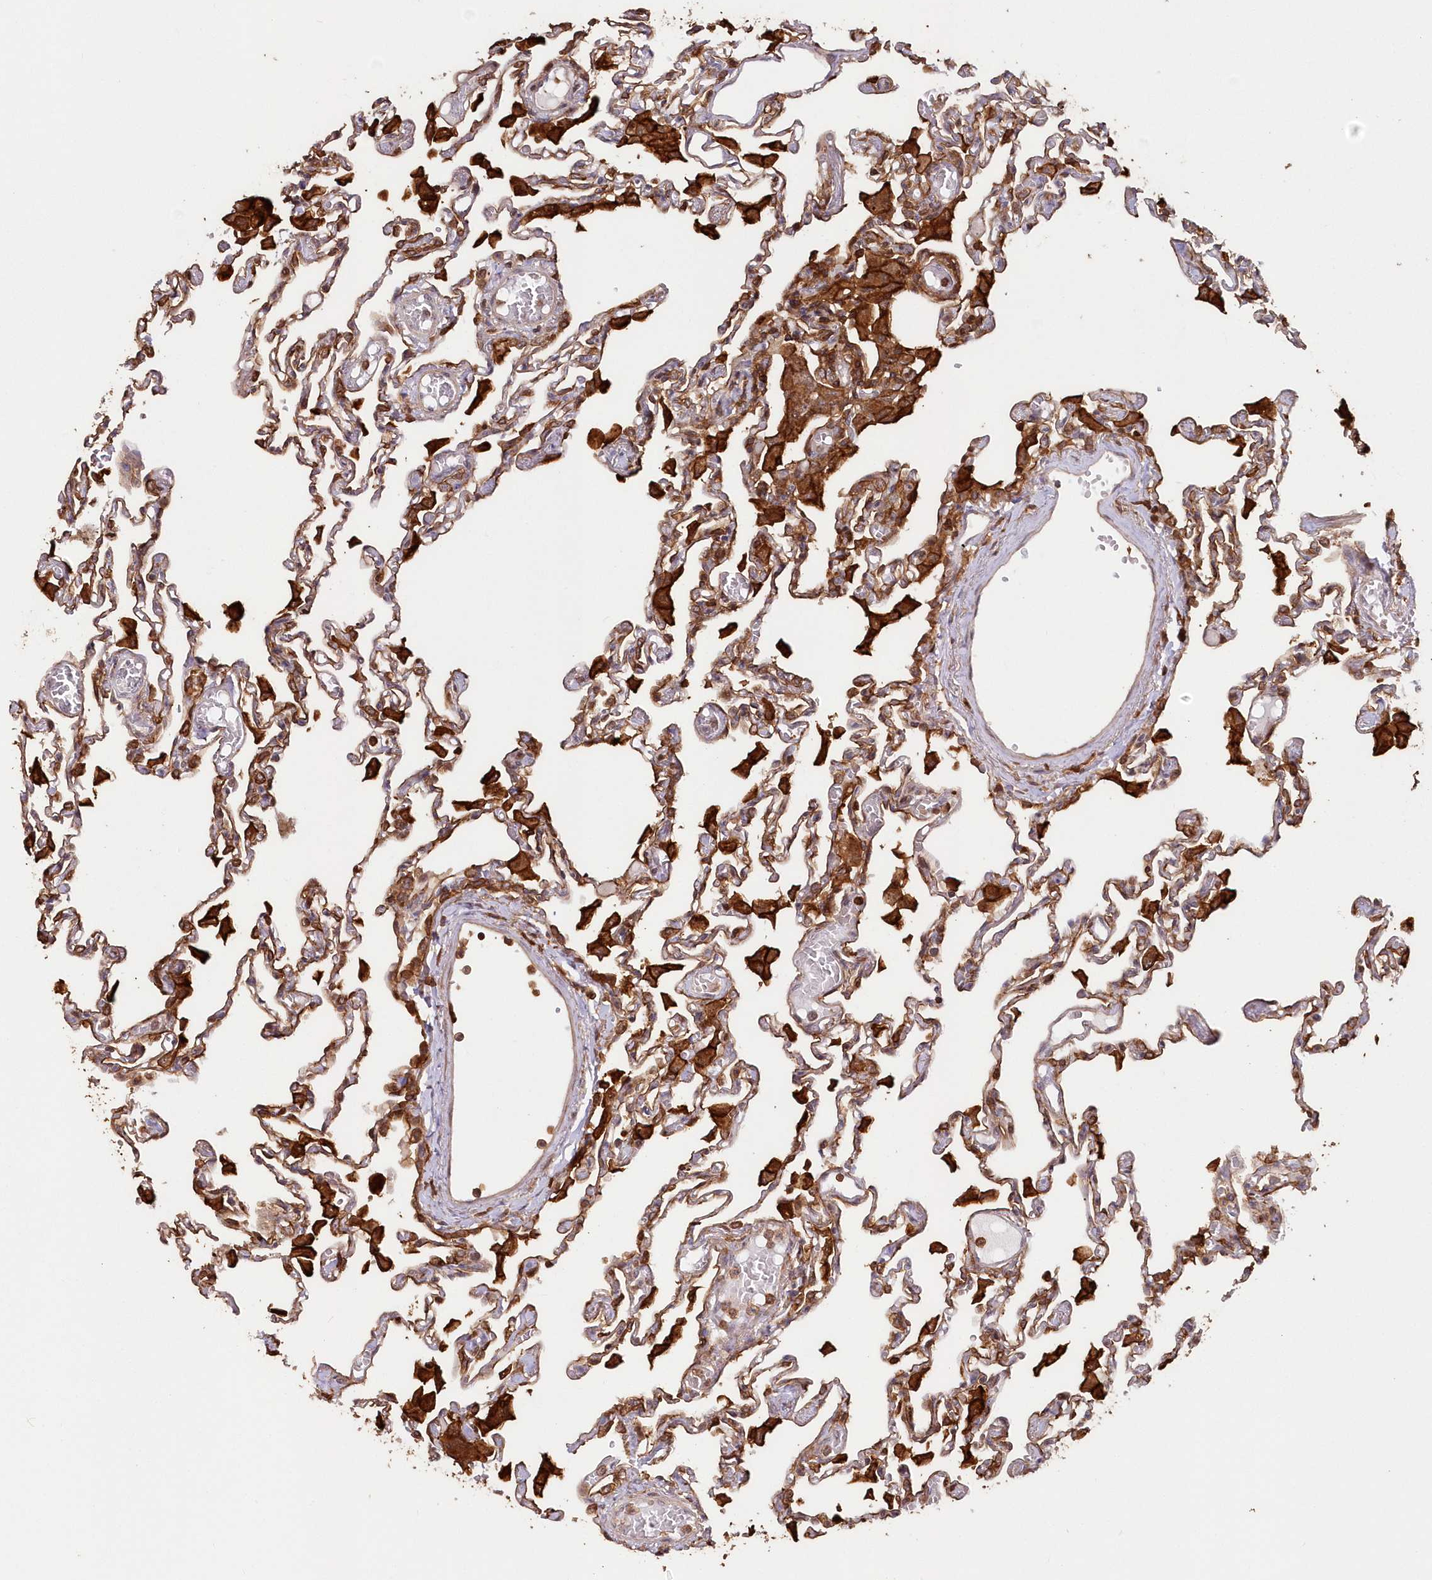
{"staining": {"intensity": "moderate", "quantity": ">75%", "location": "cytoplasmic/membranous"}, "tissue": "lung", "cell_type": "Alveolar cells", "image_type": "normal", "snomed": [{"axis": "morphology", "description": "Normal tissue, NOS"}, {"axis": "topography", "description": "Bronchus"}, {"axis": "topography", "description": "Lung"}], "caption": "This micrograph exhibits immunohistochemistry (IHC) staining of unremarkable human lung, with medium moderate cytoplasmic/membranous expression in about >75% of alveolar cells.", "gene": "SNED1", "patient": {"sex": "female", "age": 49}}